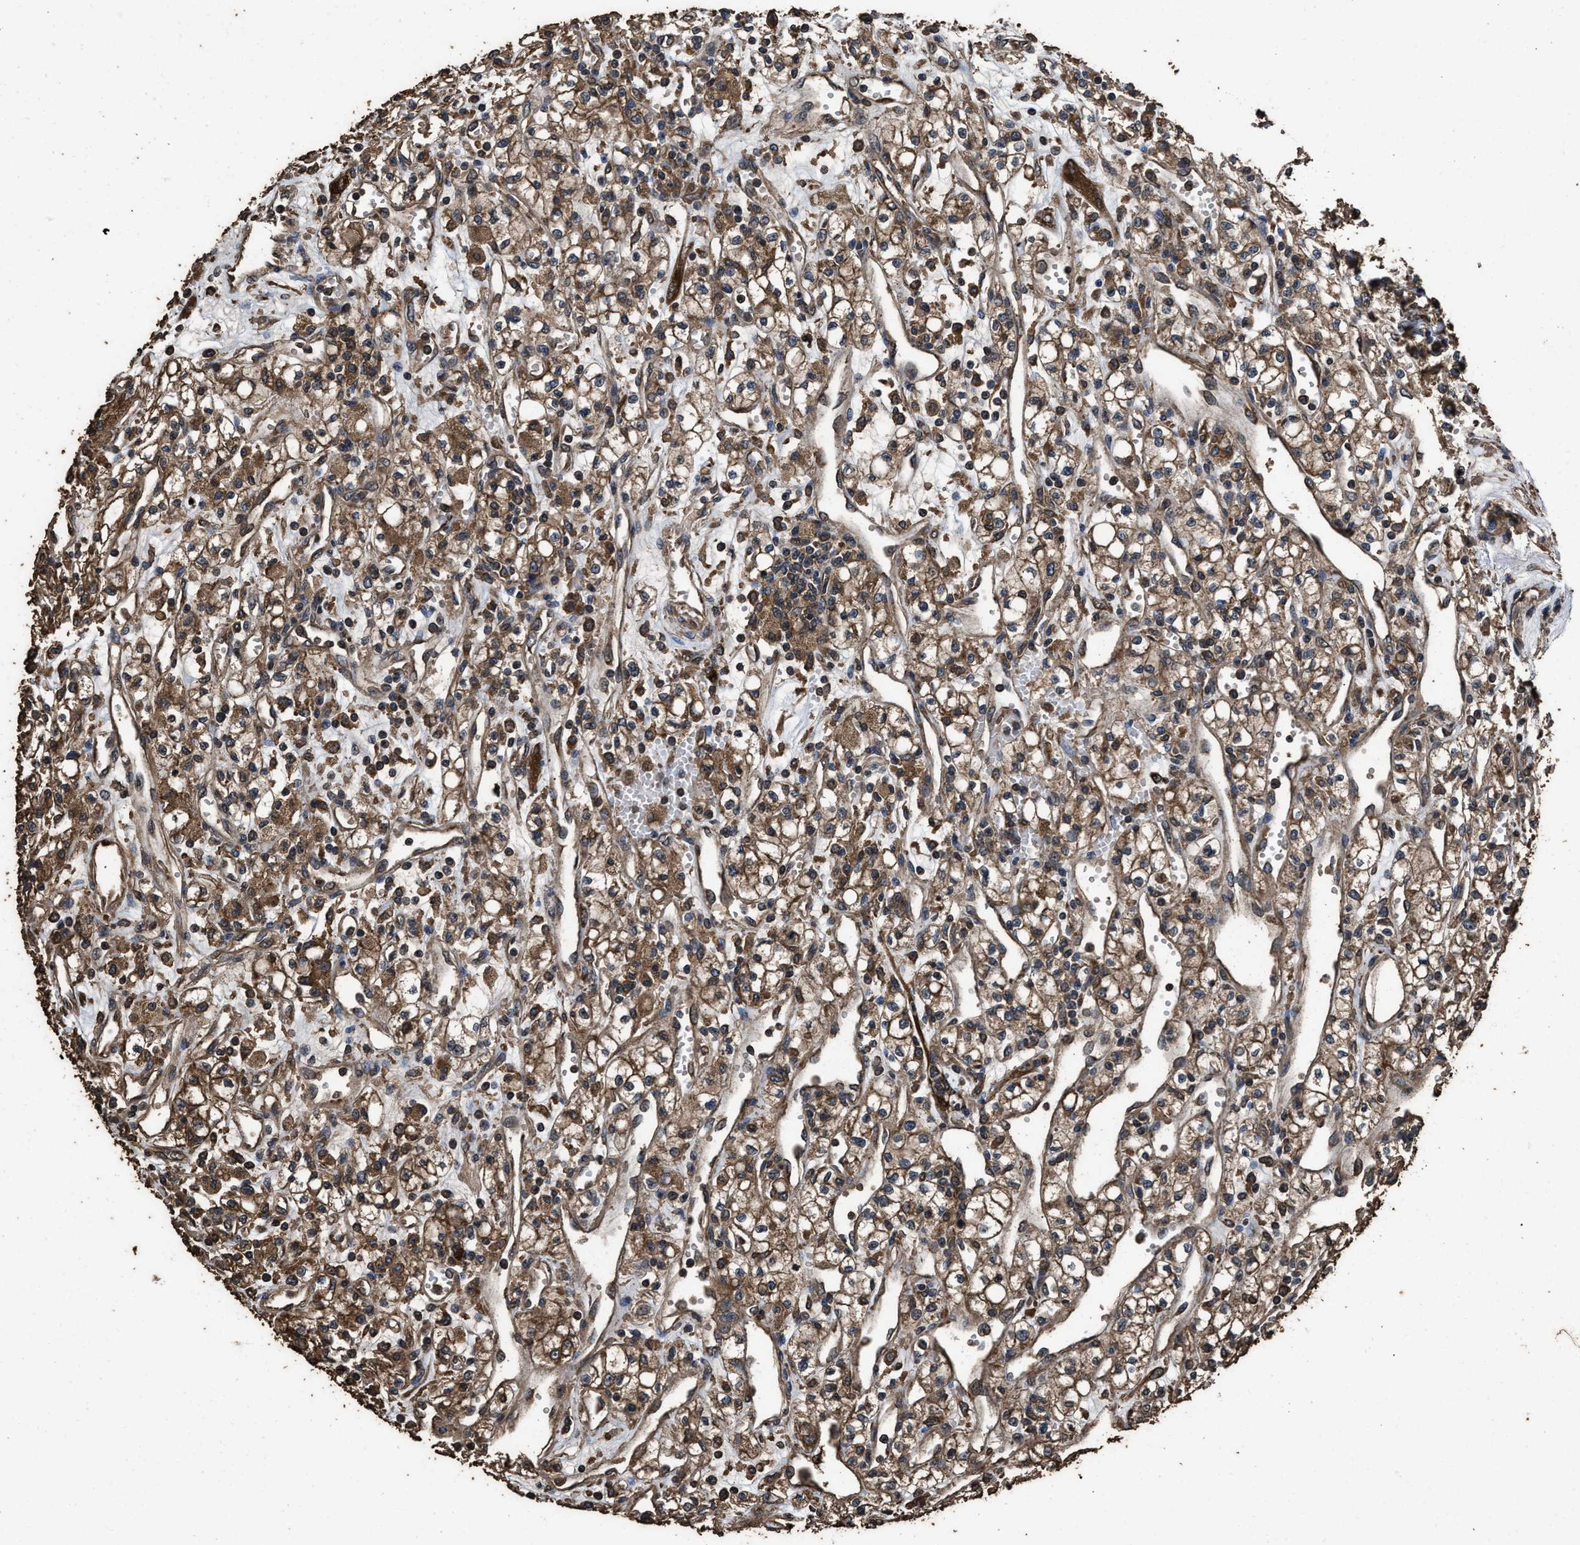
{"staining": {"intensity": "moderate", "quantity": ">75%", "location": "cytoplasmic/membranous"}, "tissue": "renal cancer", "cell_type": "Tumor cells", "image_type": "cancer", "snomed": [{"axis": "morphology", "description": "Adenocarcinoma, NOS"}, {"axis": "topography", "description": "Kidney"}], "caption": "A brown stain labels moderate cytoplasmic/membranous positivity of a protein in renal cancer (adenocarcinoma) tumor cells.", "gene": "ZMYND19", "patient": {"sex": "male", "age": 59}}